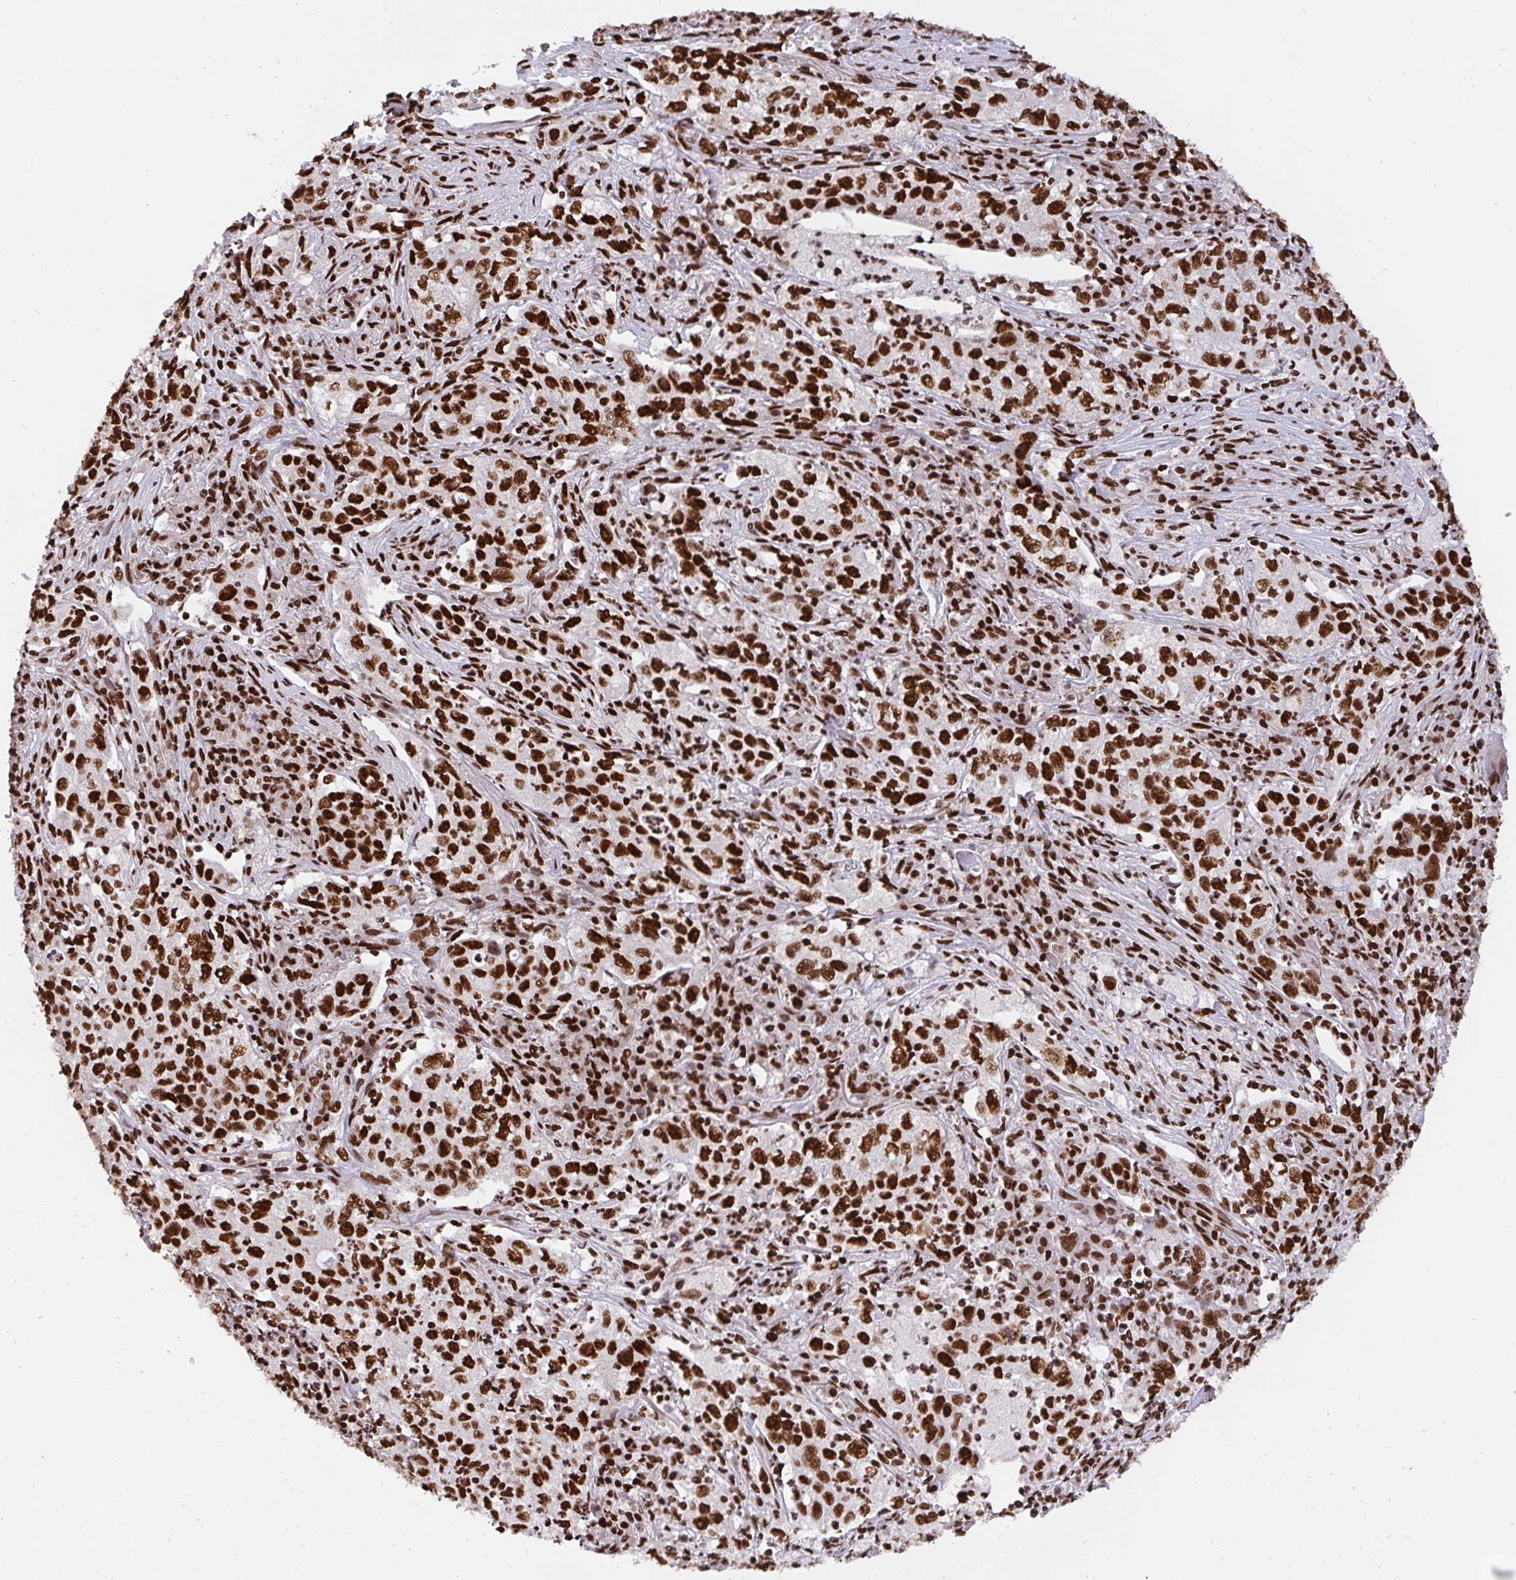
{"staining": {"intensity": "strong", "quantity": ">75%", "location": "nuclear"}, "tissue": "lung cancer", "cell_type": "Tumor cells", "image_type": "cancer", "snomed": [{"axis": "morphology", "description": "Squamous cell carcinoma, NOS"}, {"axis": "topography", "description": "Lung"}], "caption": "Protein analysis of lung squamous cell carcinoma tissue exhibits strong nuclear positivity in about >75% of tumor cells.", "gene": "HNRNPL", "patient": {"sex": "male", "age": 71}}